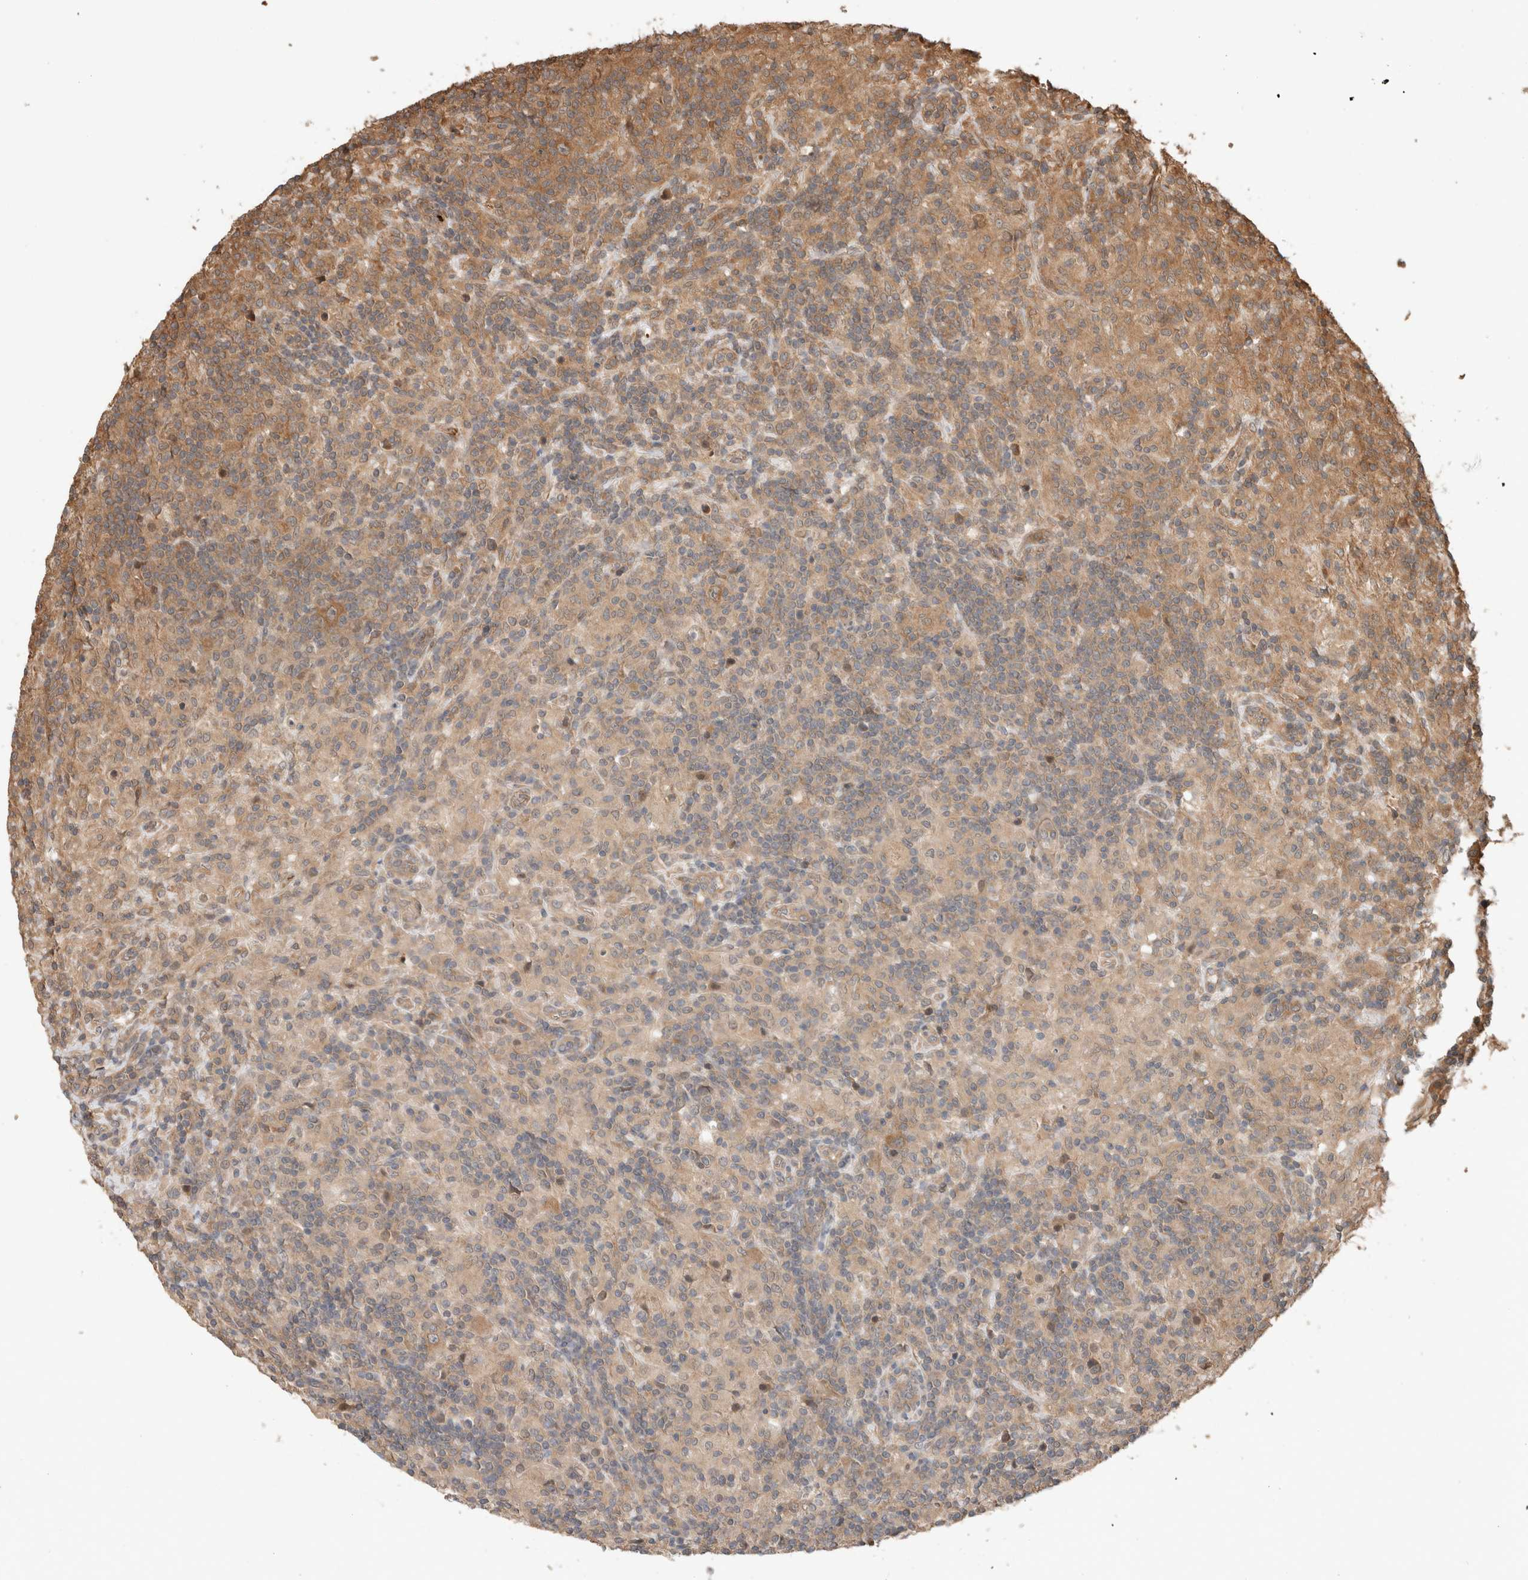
{"staining": {"intensity": "moderate", "quantity": ">75%", "location": "cytoplasmic/membranous"}, "tissue": "lymphoma", "cell_type": "Tumor cells", "image_type": "cancer", "snomed": [{"axis": "morphology", "description": "Hodgkin's disease, NOS"}, {"axis": "topography", "description": "Lymph node"}], "caption": "A brown stain highlights moderate cytoplasmic/membranous positivity of a protein in human Hodgkin's disease tumor cells.", "gene": "OTUD6B", "patient": {"sex": "male", "age": 70}}